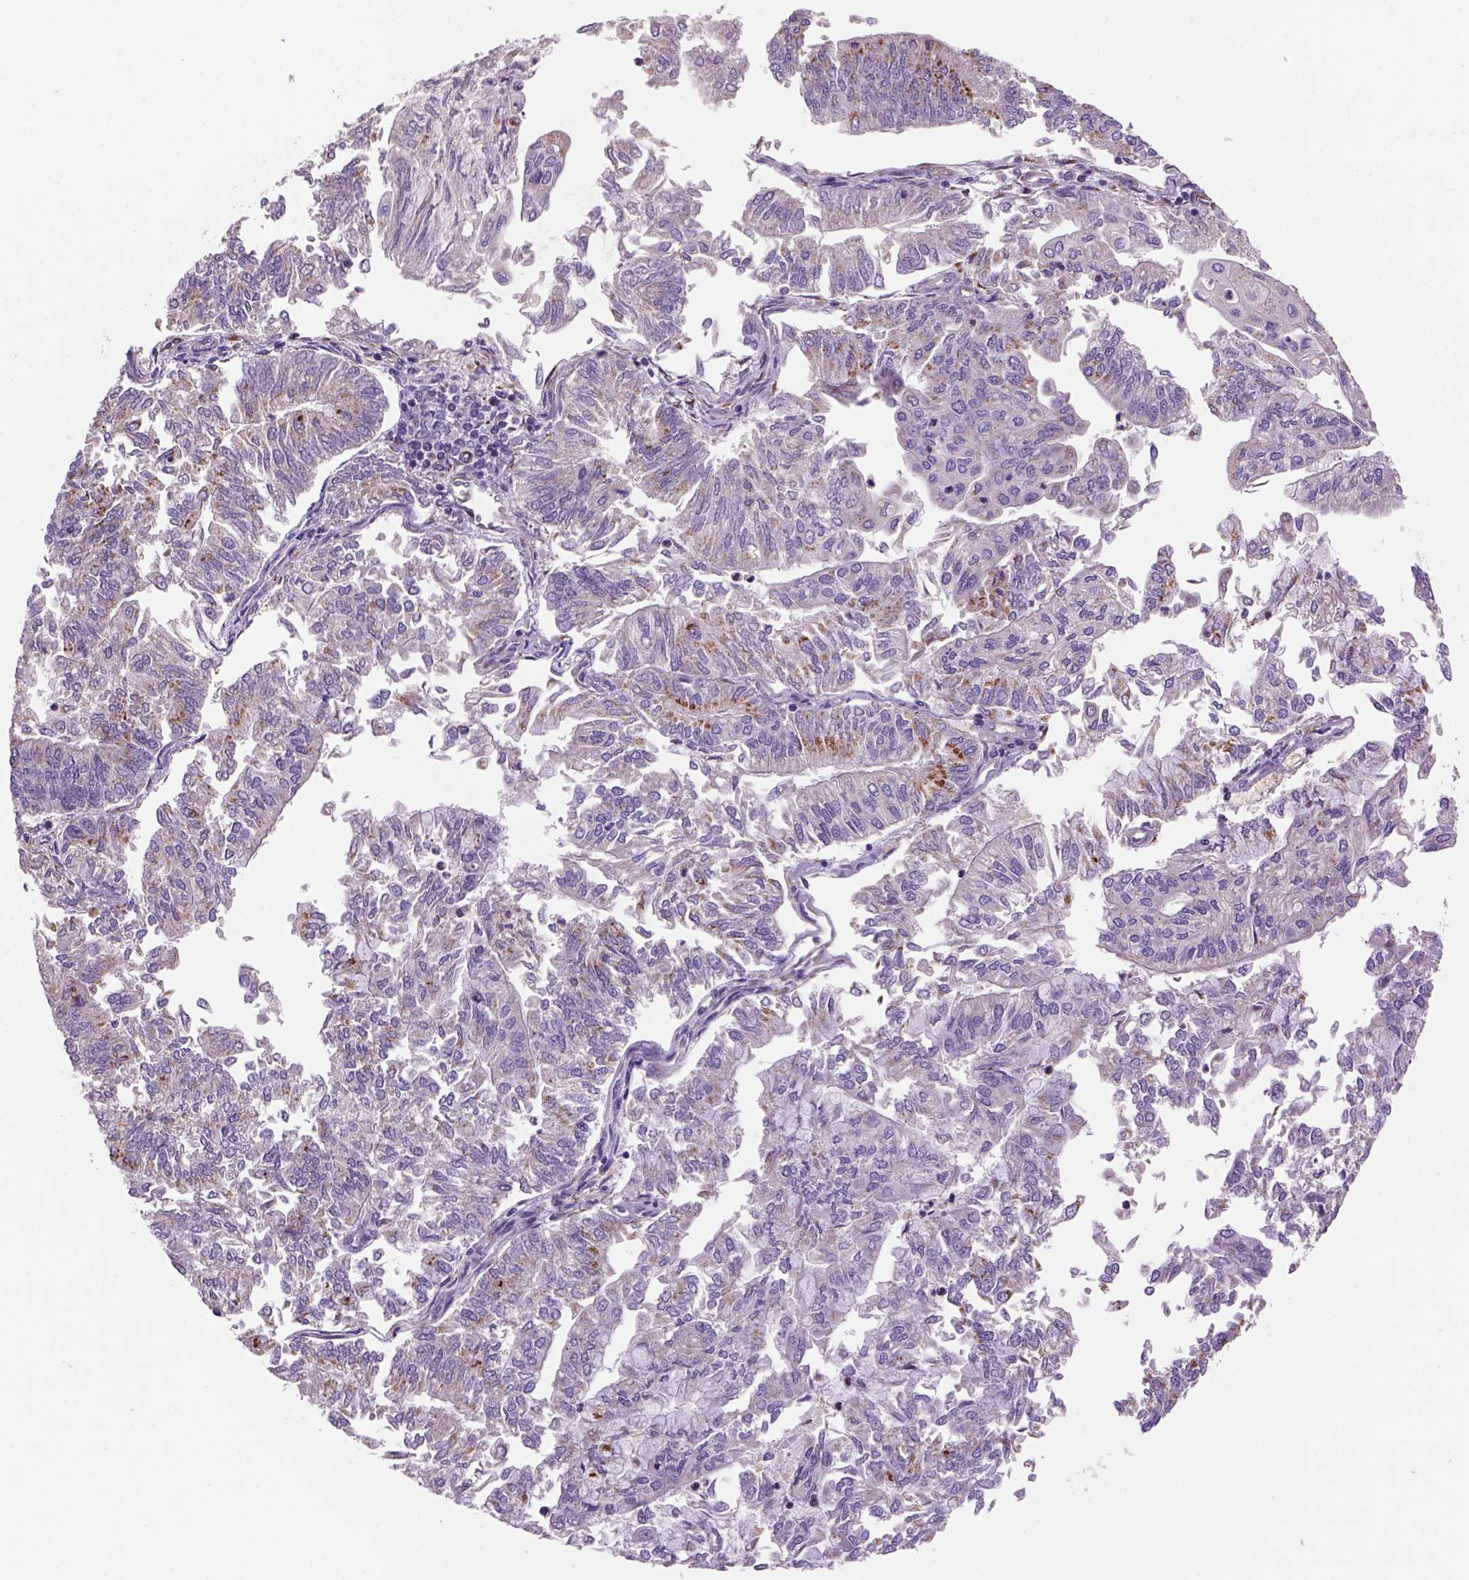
{"staining": {"intensity": "moderate", "quantity": "<25%", "location": "cytoplasmic/membranous"}, "tissue": "endometrial cancer", "cell_type": "Tumor cells", "image_type": "cancer", "snomed": [{"axis": "morphology", "description": "Adenocarcinoma, NOS"}, {"axis": "topography", "description": "Endometrium"}], "caption": "Immunohistochemistry (IHC) (DAB (3,3'-diaminobenzidine)) staining of adenocarcinoma (endometrial) reveals moderate cytoplasmic/membranous protein expression in approximately <25% of tumor cells.", "gene": "WARS2", "patient": {"sex": "female", "age": 59}}